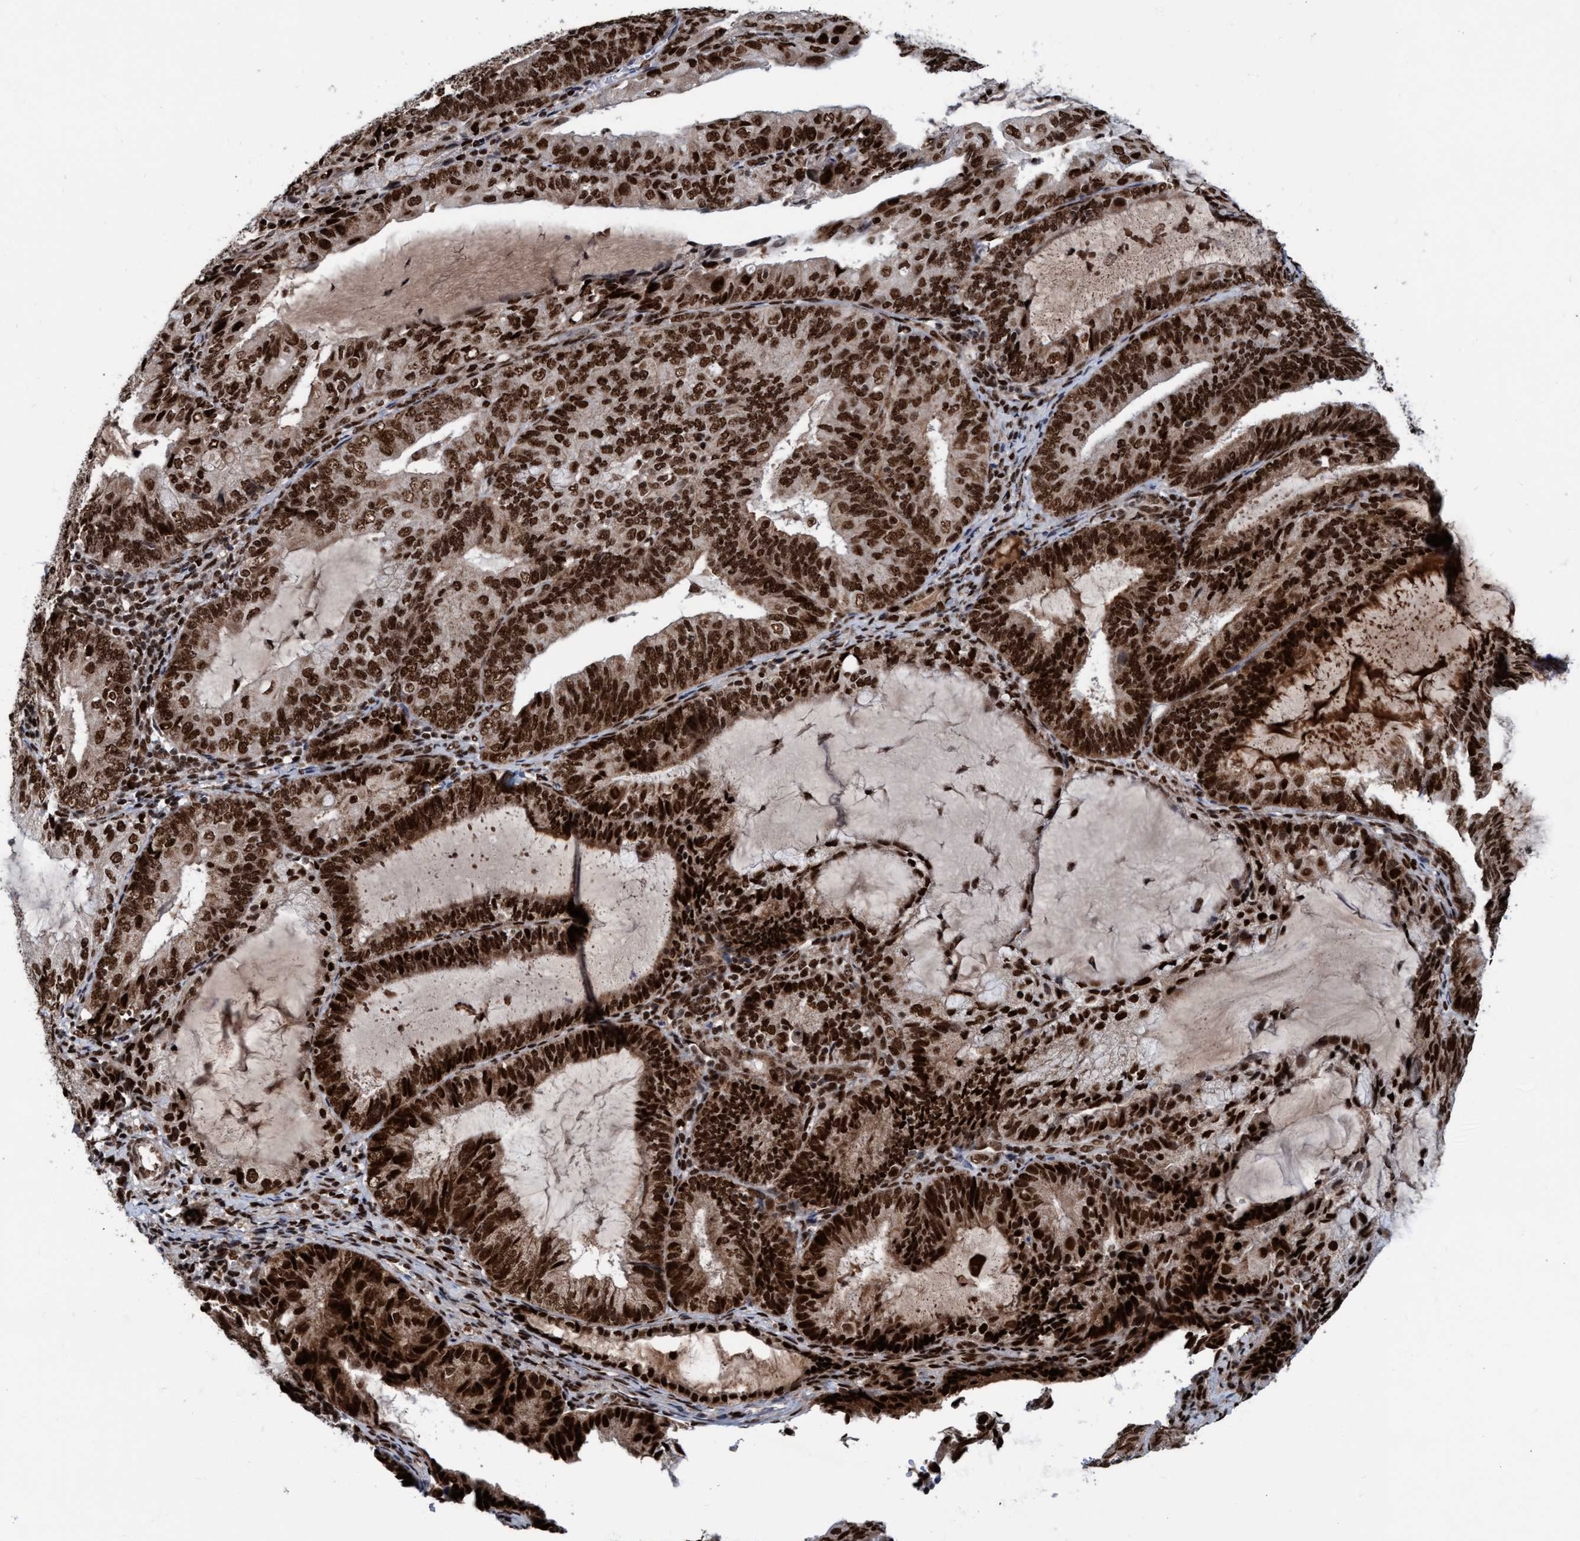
{"staining": {"intensity": "strong", "quantity": ">75%", "location": "nuclear"}, "tissue": "endometrial cancer", "cell_type": "Tumor cells", "image_type": "cancer", "snomed": [{"axis": "morphology", "description": "Adenocarcinoma, NOS"}, {"axis": "topography", "description": "Endometrium"}], "caption": "Strong nuclear positivity is identified in approximately >75% of tumor cells in adenocarcinoma (endometrial).", "gene": "TOPBP1", "patient": {"sex": "female", "age": 81}}